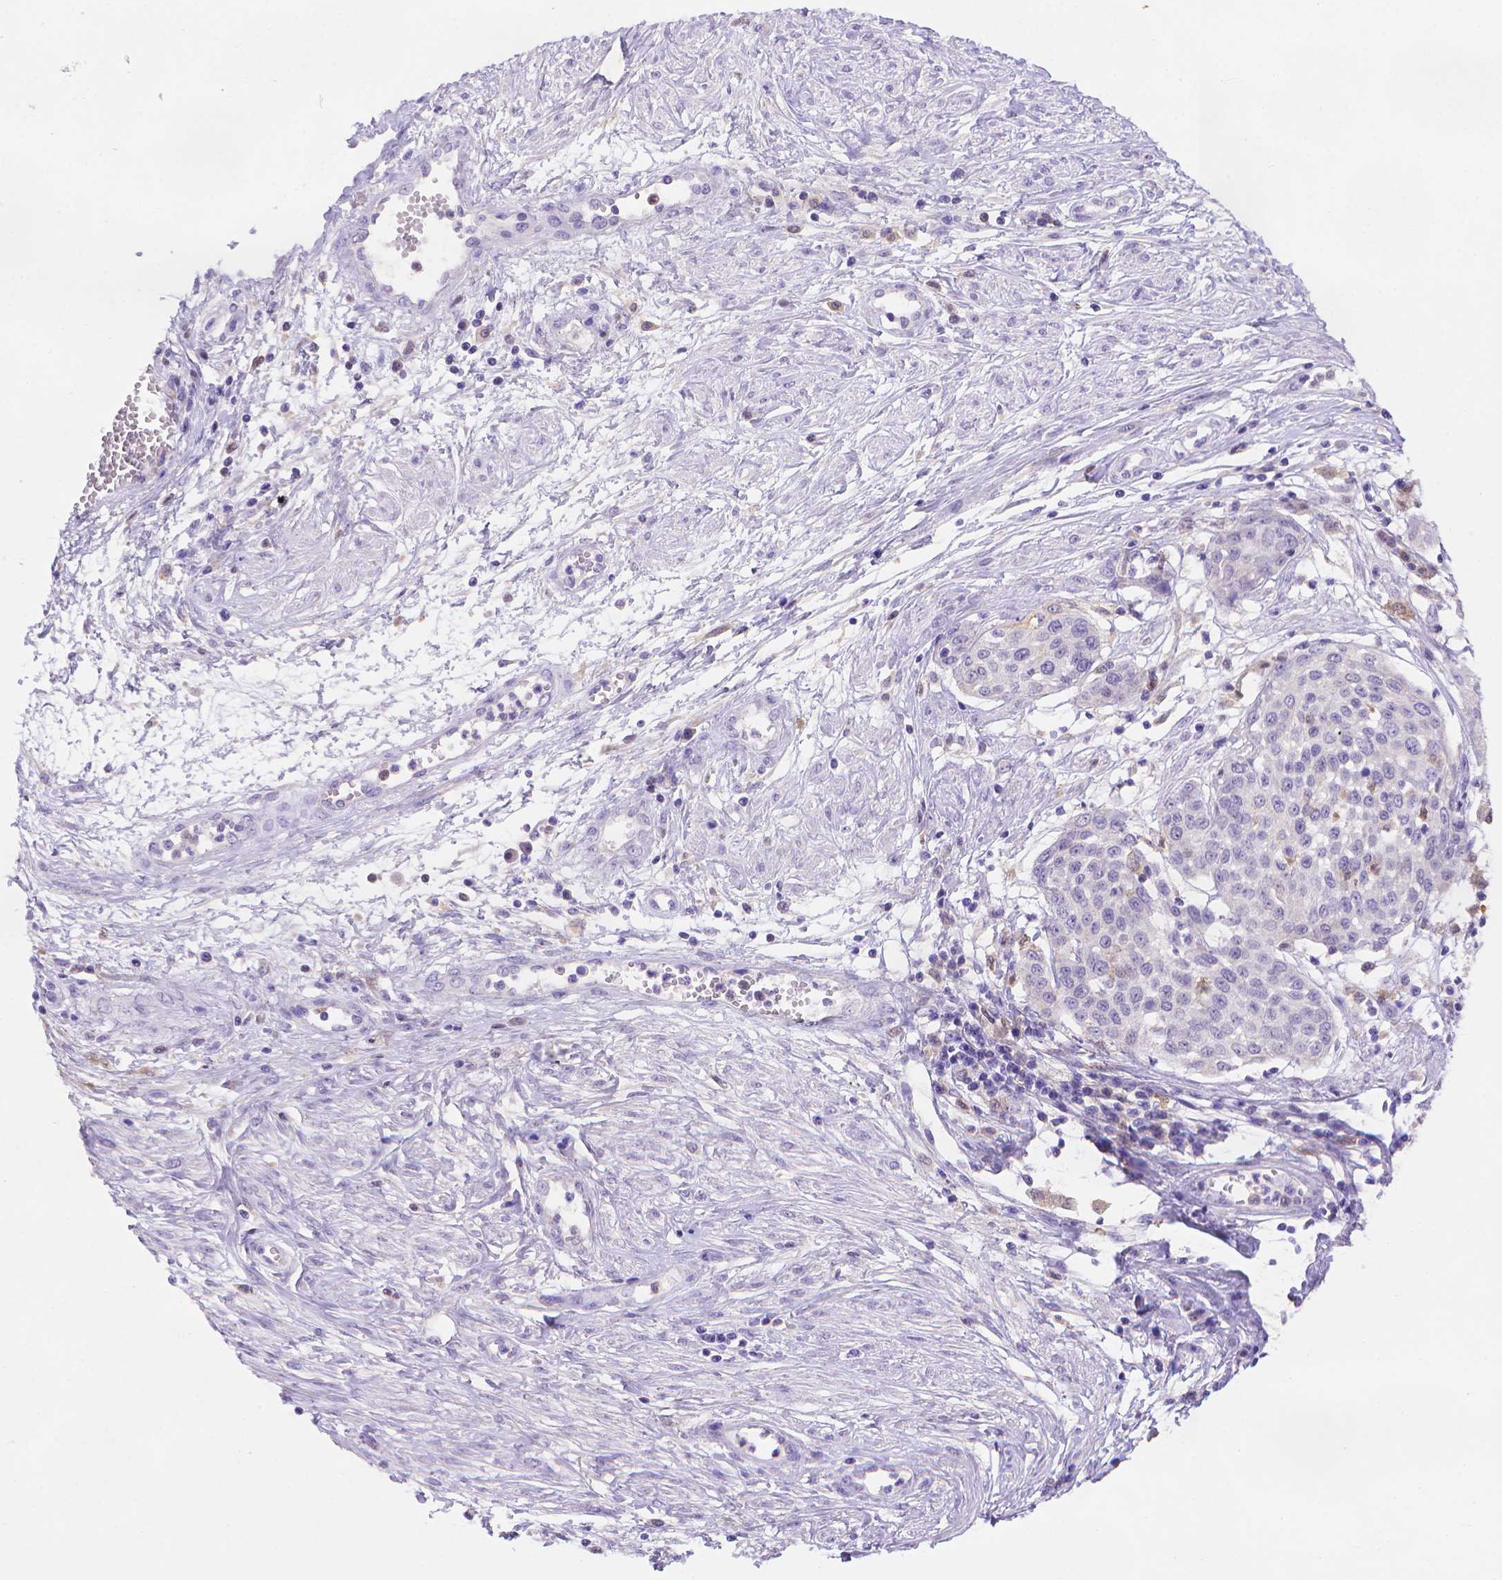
{"staining": {"intensity": "negative", "quantity": "none", "location": "none"}, "tissue": "cervical cancer", "cell_type": "Tumor cells", "image_type": "cancer", "snomed": [{"axis": "morphology", "description": "Squamous cell carcinoma, NOS"}, {"axis": "topography", "description": "Cervix"}], "caption": "The immunohistochemistry micrograph has no significant expression in tumor cells of cervical cancer tissue.", "gene": "FGD2", "patient": {"sex": "female", "age": 34}}